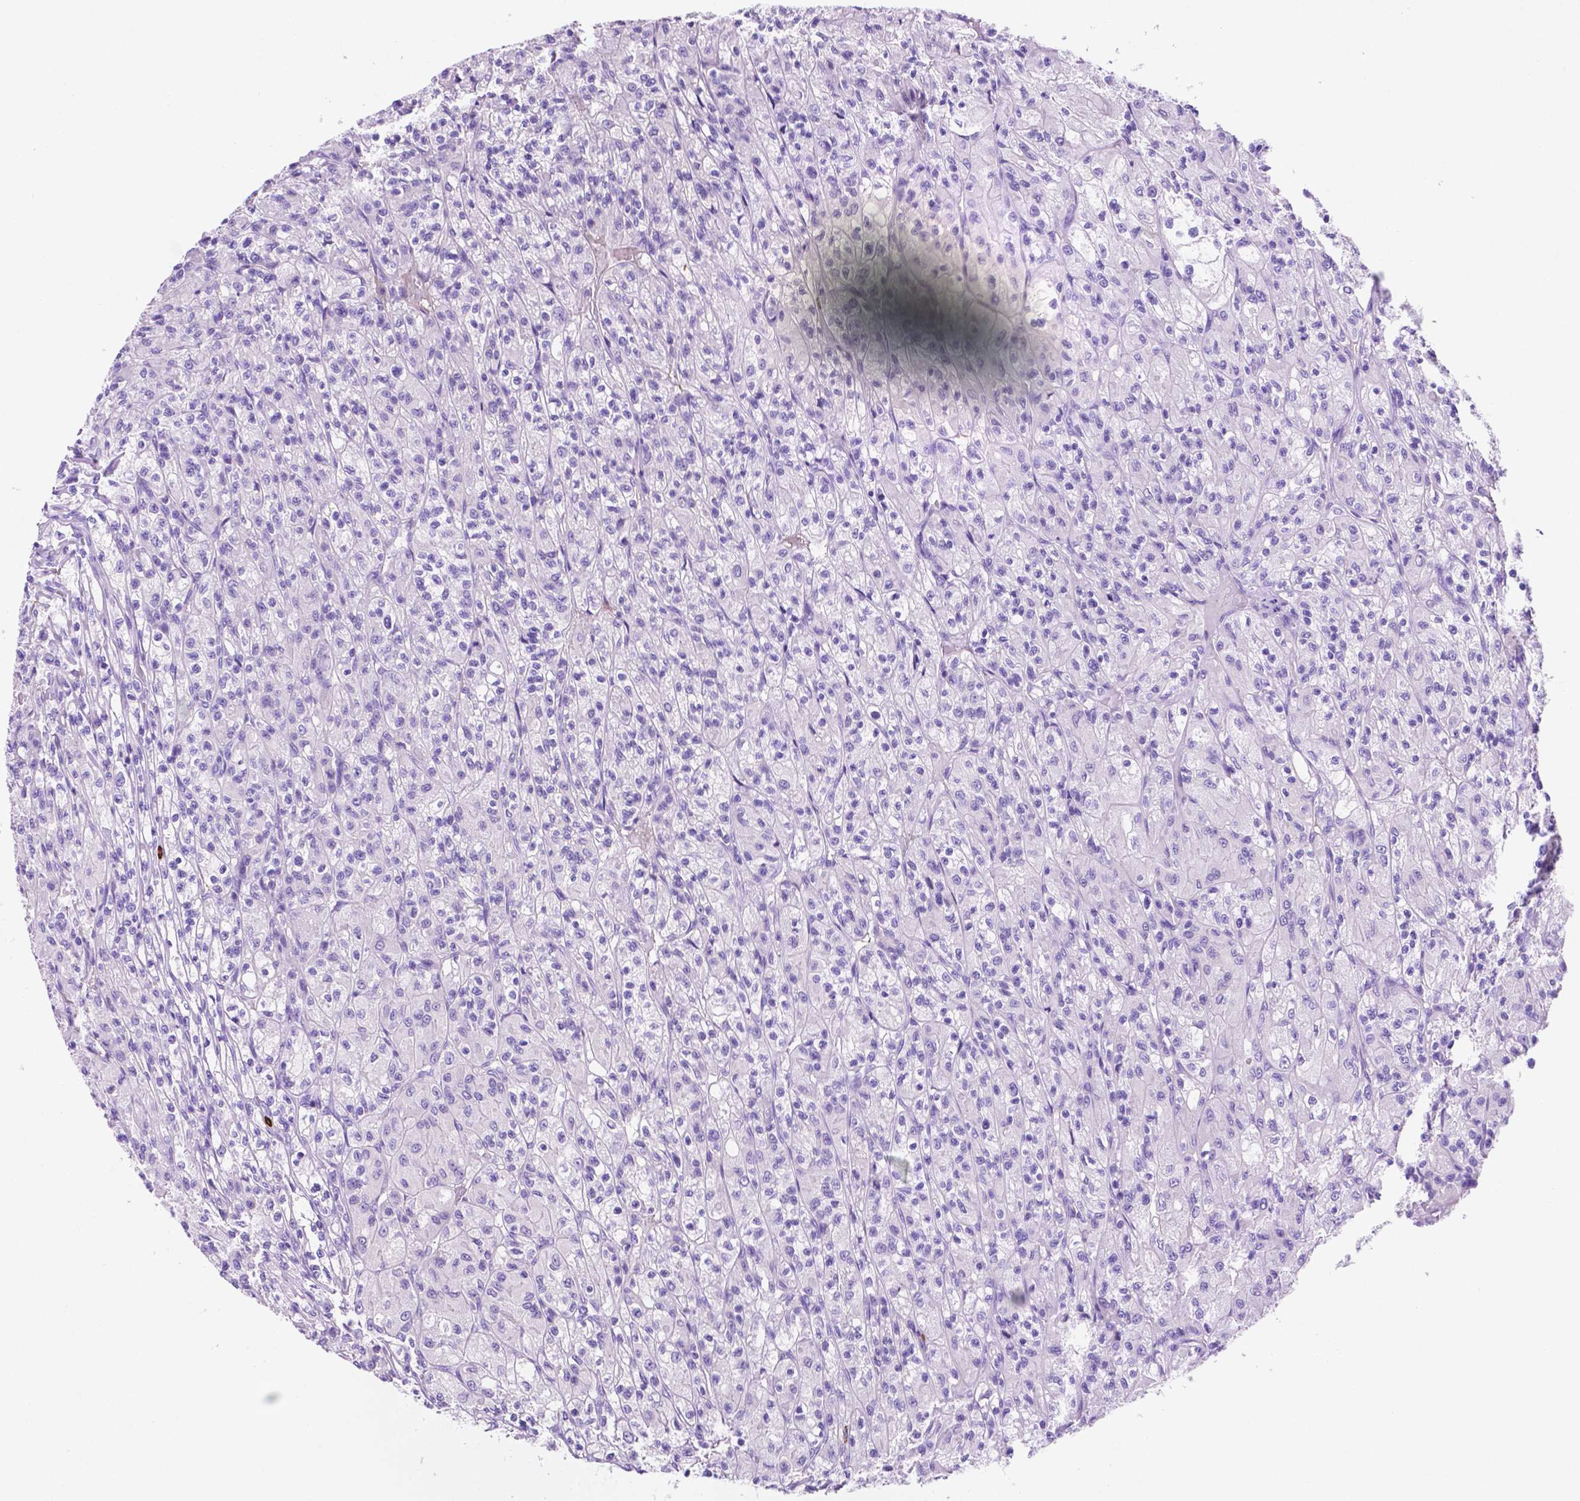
{"staining": {"intensity": "negative", "quantity": "none", "location": "none"}, "tissue": "renal cancer", "cell_type": "Tumor cells", "image_type": "cancer", "snomed": [{"axis": "morphology", "description": "Adenocarcinoma, NOS"}, {"axis": "topography", "description": "Kidney"}], "caption": "This is an immunohistochemistry micrograph of renal cancer (adenocarcinoma). There is no expression in tumor cells.", "gene": "FOXB2", "patient": {"sex": "female", "age": 70}}